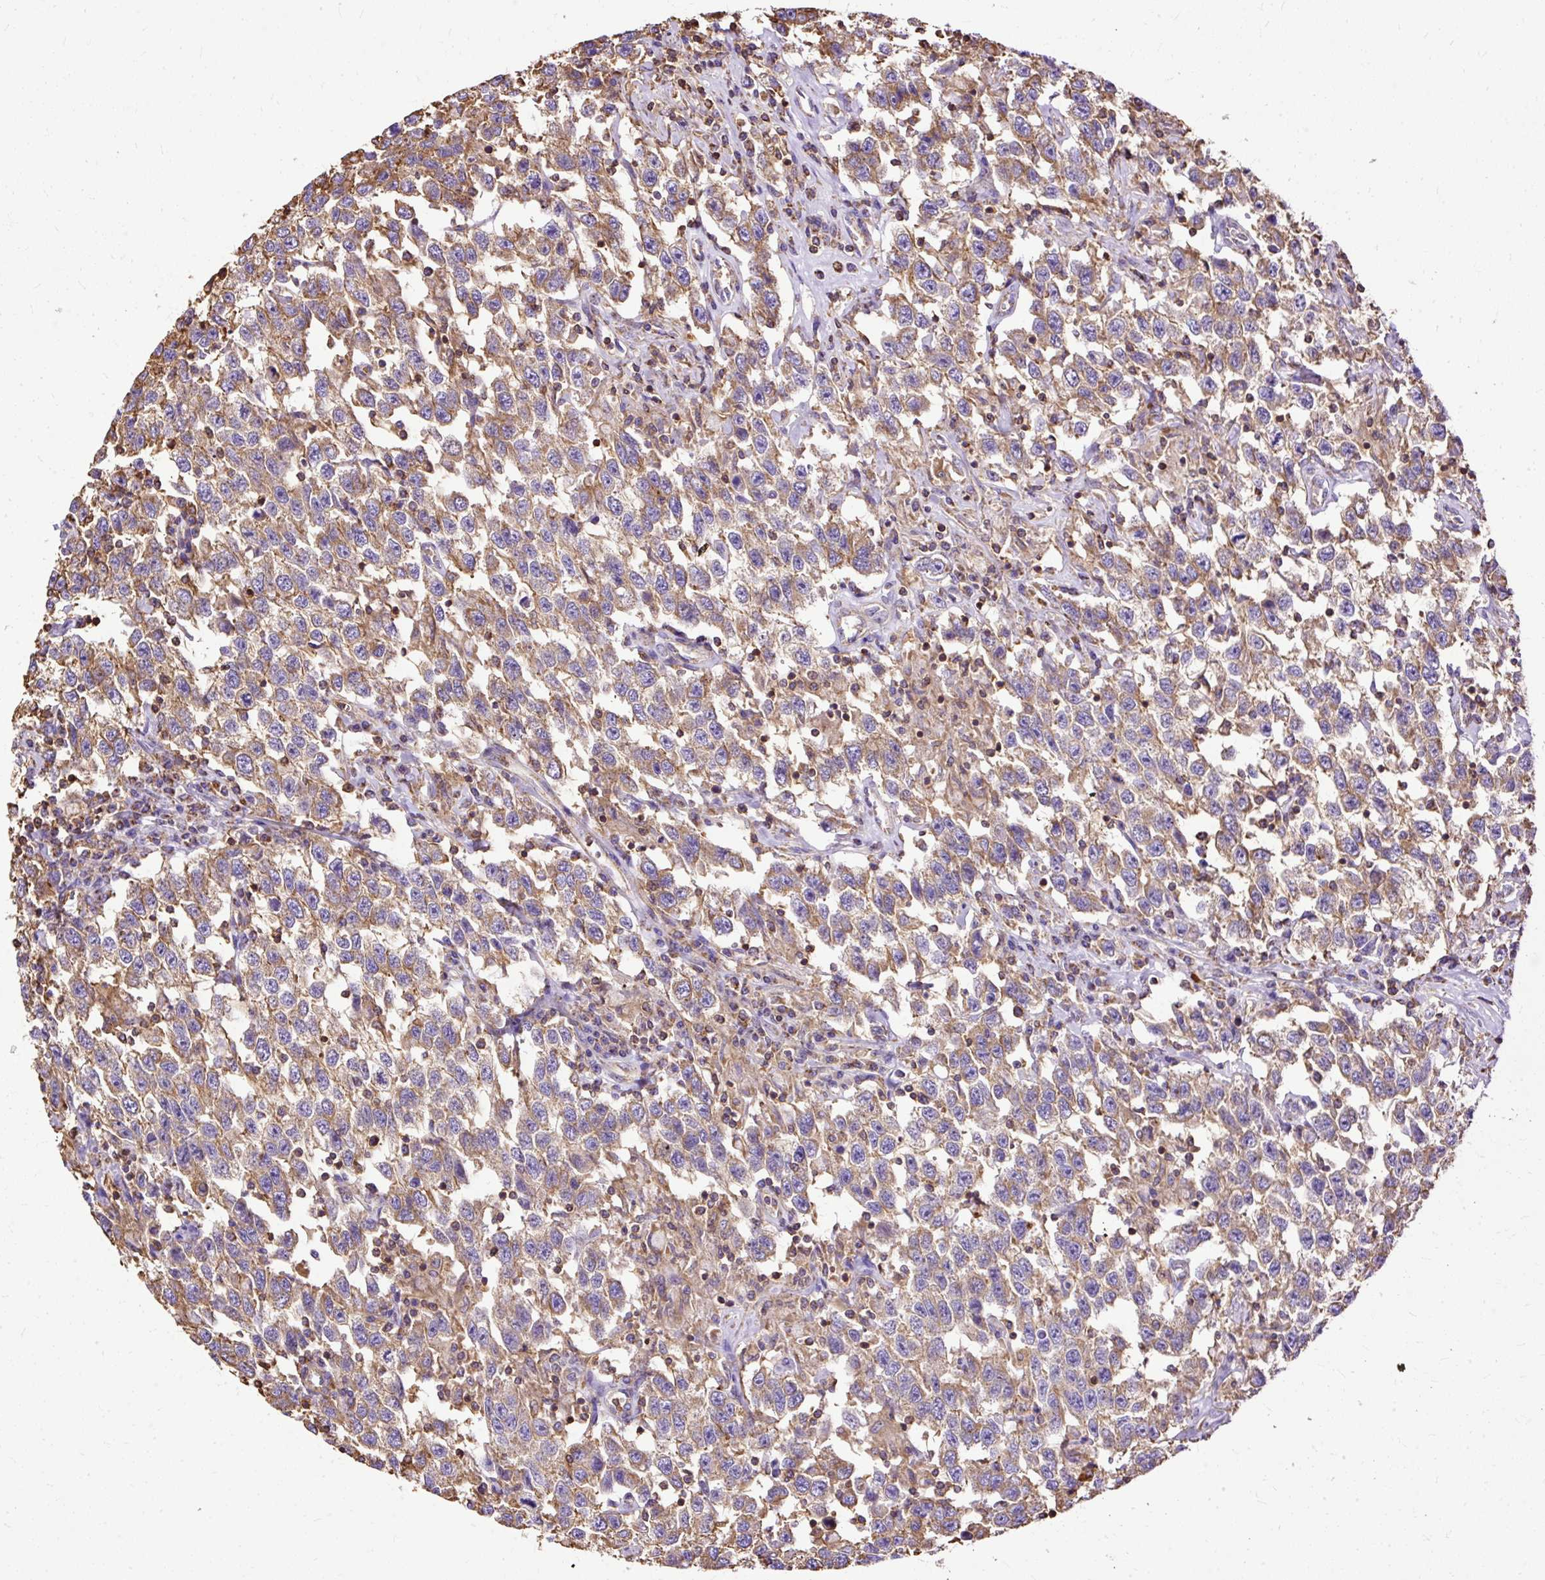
{"staining": {"intensity": "moderate", "quantity": ">75%", "location": "cytoplasmic/membranous"}, "tissue": "testis cancer", "cell_type": "Tumor cells", "image_type": "cancer", "snomed": [{"axis": "morphology", "description": "Seminoma, NOS"}, {"axis": "topography", "description": "Testis"}], "caption": "IHC (DAB) staining of human seminoma (testis) exhibits moderate cytoplasmic/membranous protein expression in about >75% of tumor cells. The staining was performed using DAB (3,3'-diaminobenzidine) to visualize the protein expression in brown, while the nuclei were stained in blue with hematoxylin (Magnification: 20x).", "gene": "KLHL11", "patient": {"sex": "male", "age": 41}}